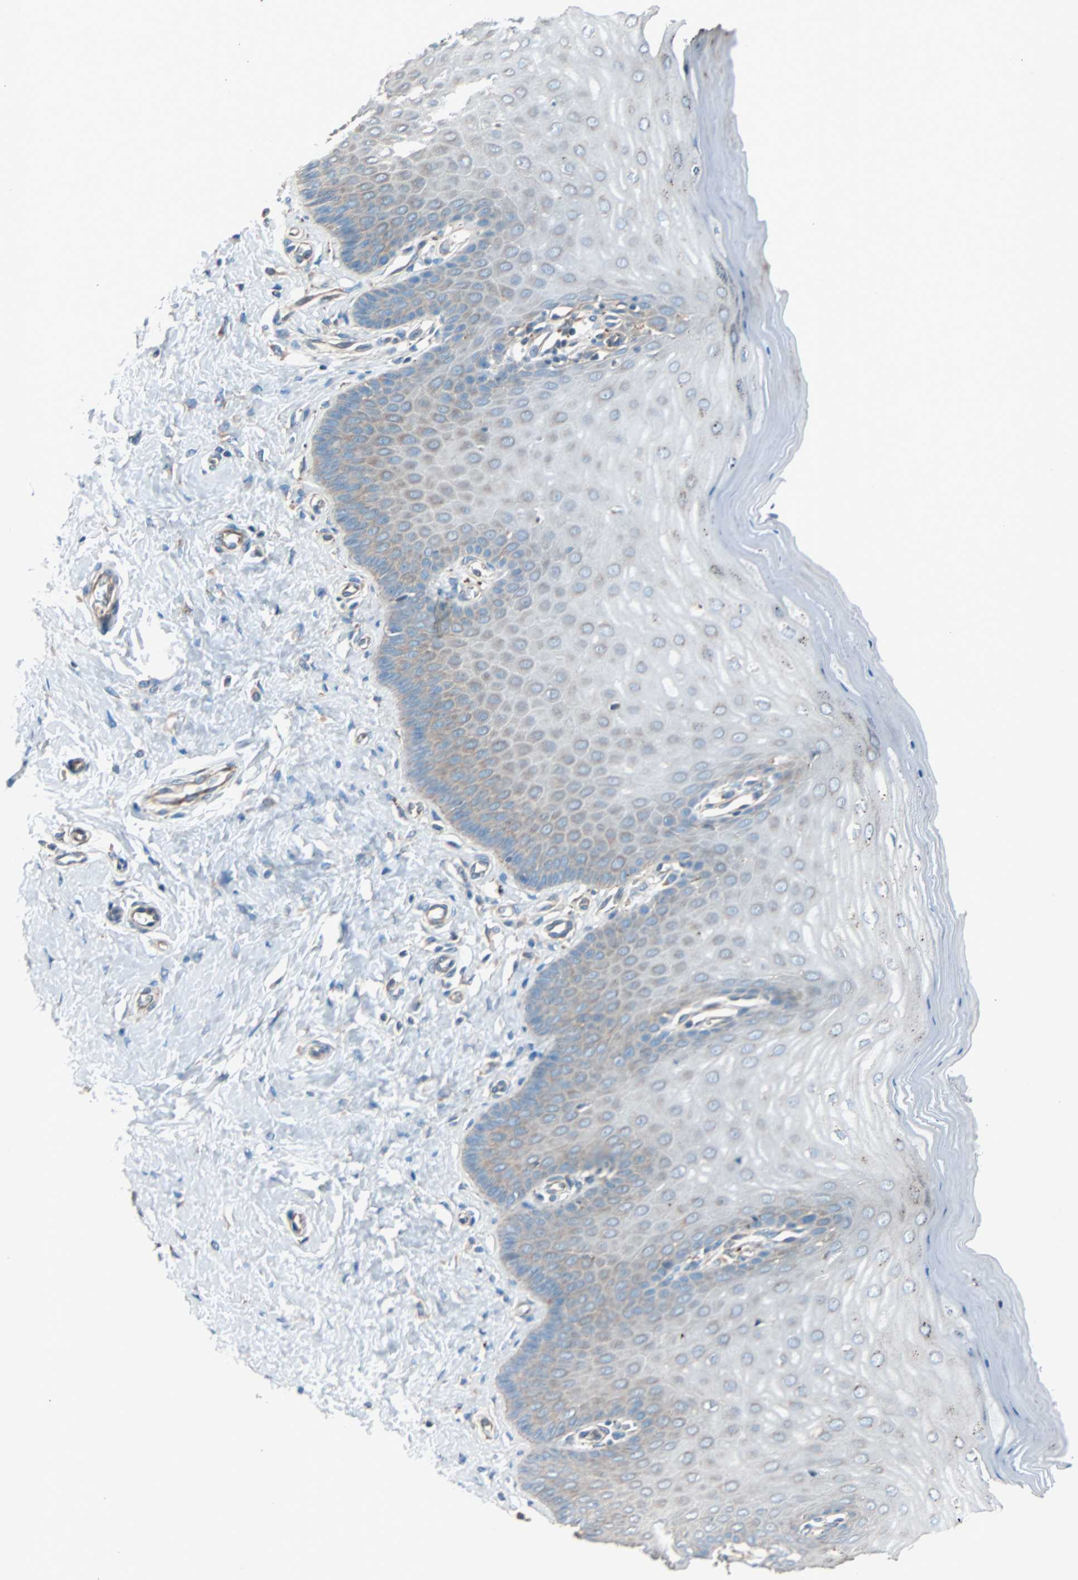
{"staining": {"intensity": "moderate", "quantity": "25%-75%", "location": "cytoplasmic/membranous"}, "tissue": "cervix", "cell_type": "Glandular cells", "image_type": "normal", "snomed": [{"axis": "morphology", "description": "Normal tissue, NOS"}, {"axis": "topography", "description": "Cervix"}], "caption": "IHC of benign human cervix exhibits medium levels of moderate cytoplasmic/membranous staining in approximately 25%-75% of glandular cells.", "gene": "PHYH", "patient": {"sex": "female", "age": 55}}